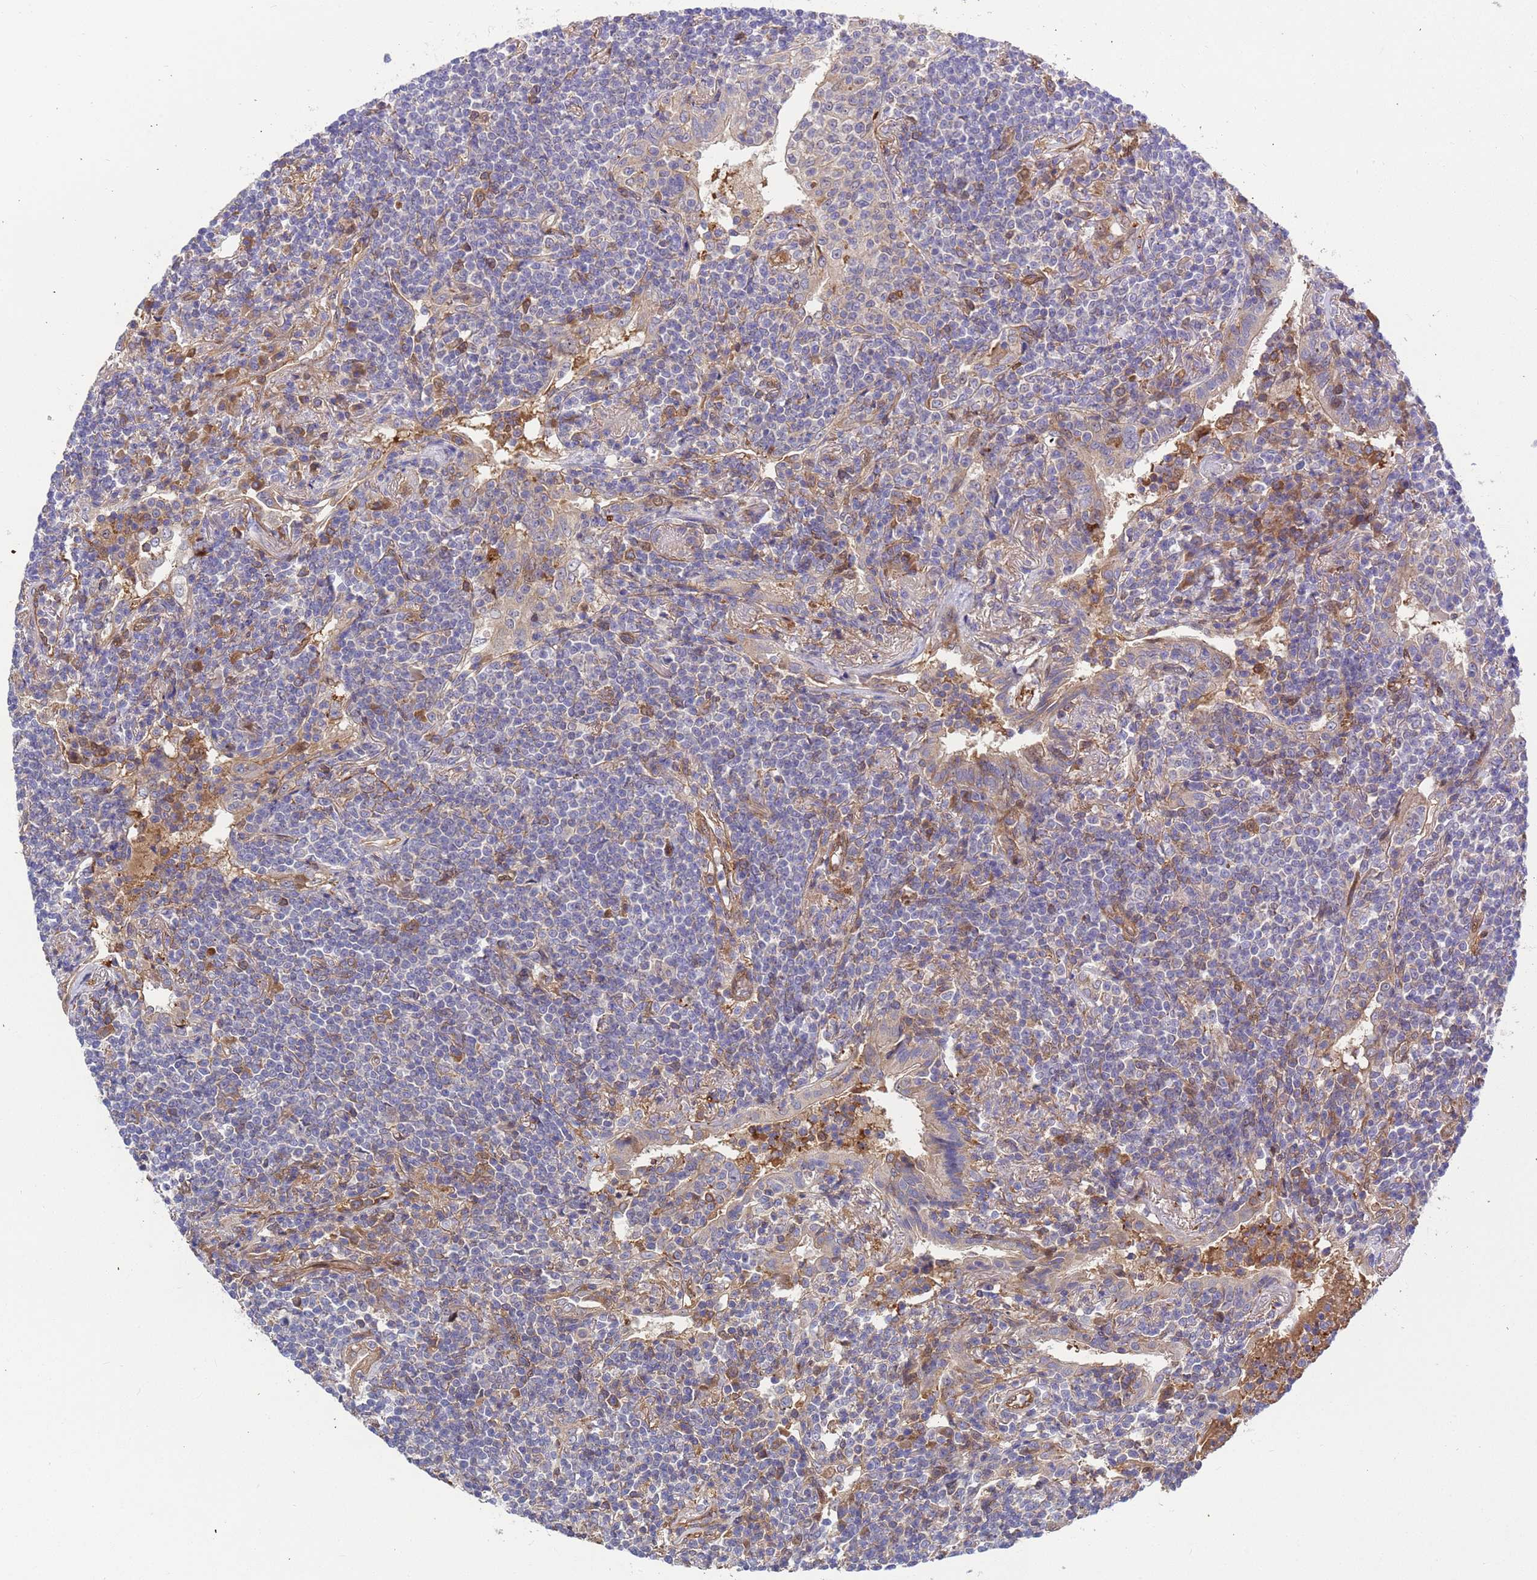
{"staining": {"intensity": "negative", "quantity": "none", "location": "none"}, "tissue": "lymphoma", "cell_type": "Tumor cells", "image_type": "cancer", "snomed": [{"axis": "morphology", "description": "Malignant lymphoma, non-Hodgkin's type, Low grade"}, {"axis": "topography", "description": "Lung"}], "caption": "This is an immunohistochemistry (IHC) image of human lymphoma. There is no staining in tumor cells.", "gene": "FOXRED1", "patient": {"sex": "female", "age": 71}}